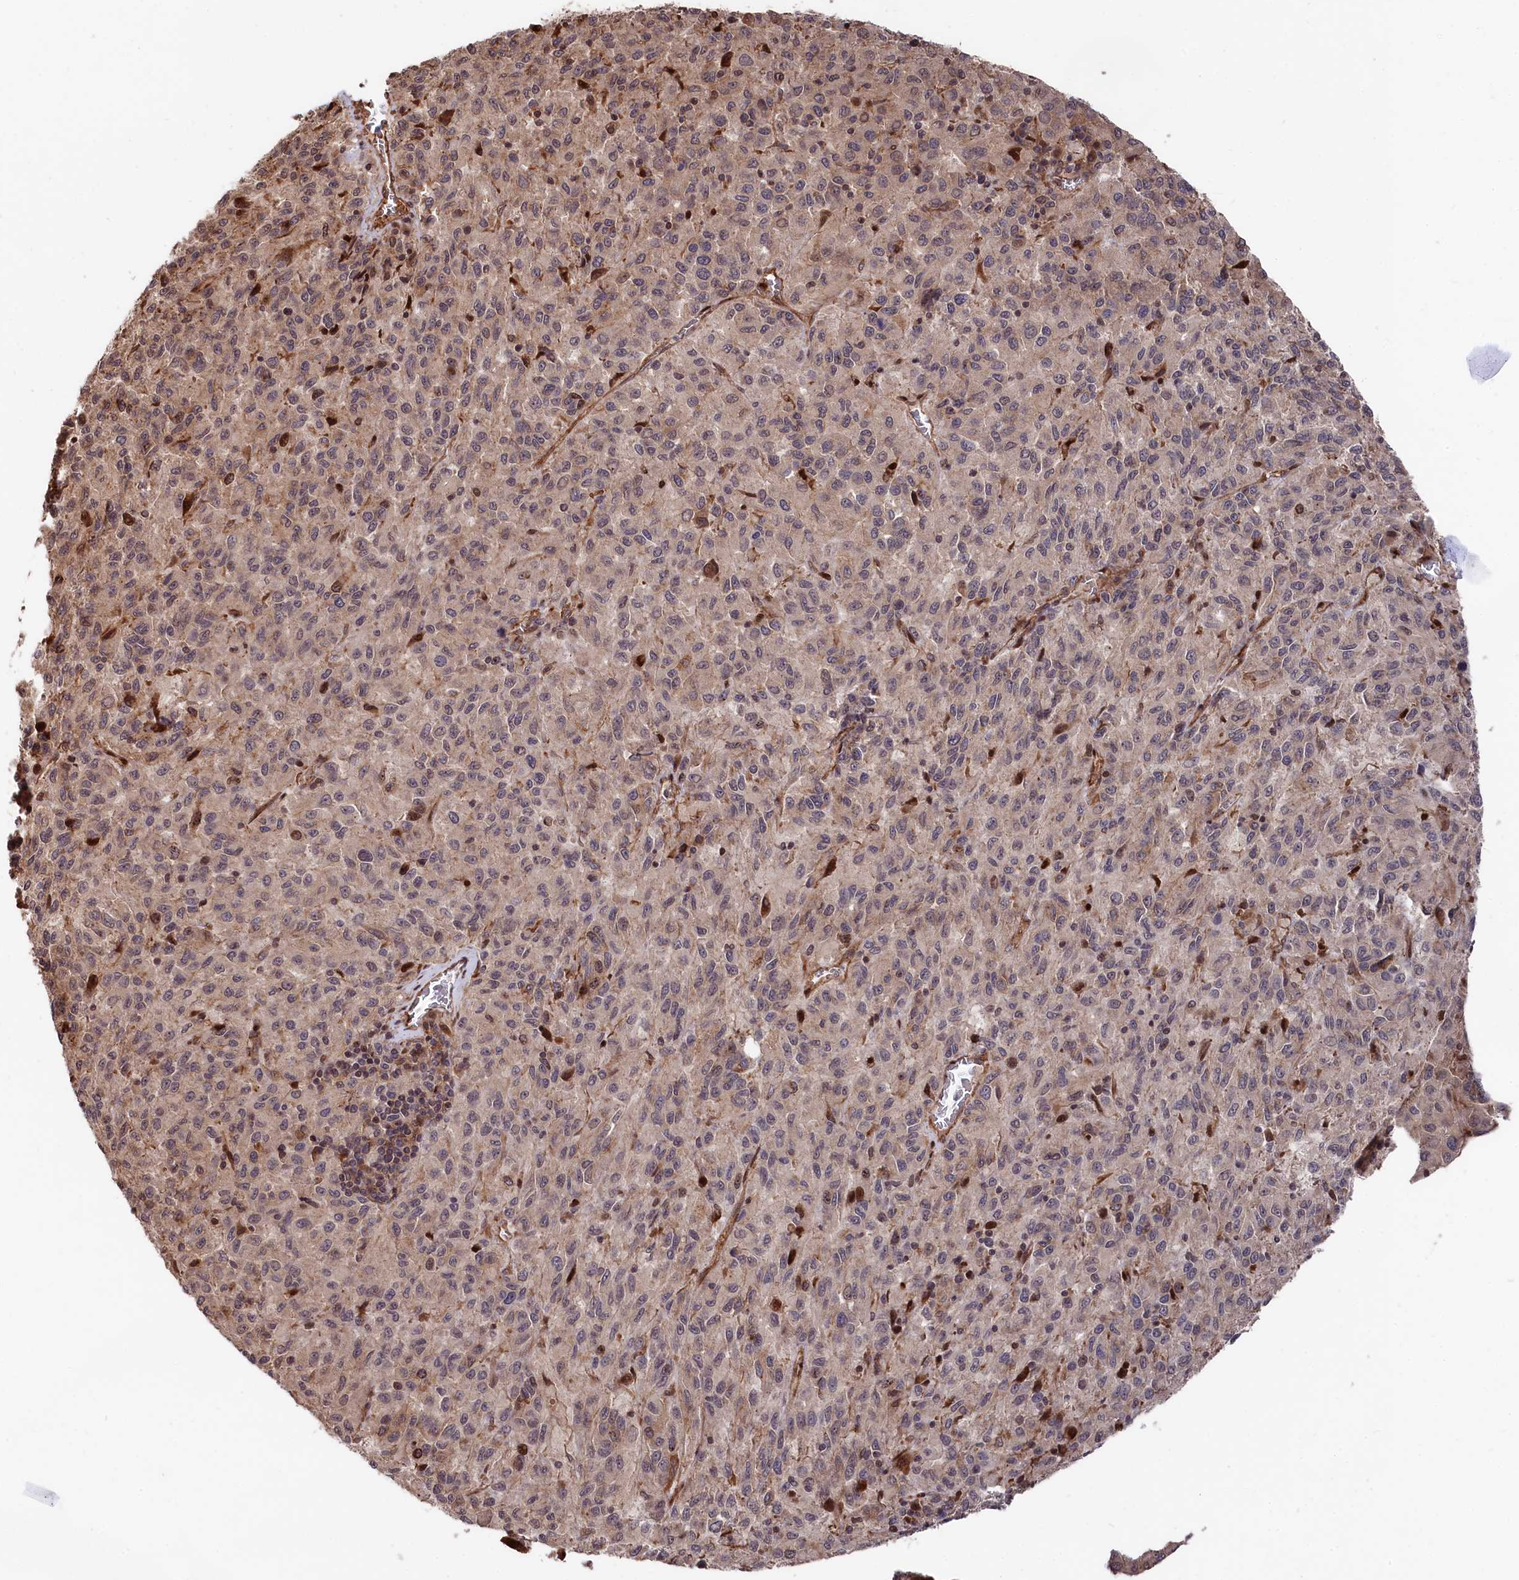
{"staining": {"intensity": "weak", "quantity": "<25%", "location": "cytoplasmic/membranous,nuclear"}, "tissue": "melanoma", "cell_type": "Tumor cells", "image_type": "cancer", "snomed": [{"axis": "morphology", "description": "Malignant melanoma, Metastatic site"}, {"axis": "topography", "description": "Lung"}], "caption": "This is a photomicrograph of immunohistochemistry staining of melanoma, which shows no expression in tumor cells.", "gene": "TNKS1BP1", "patient": {"sex": "male", "age": 64}}